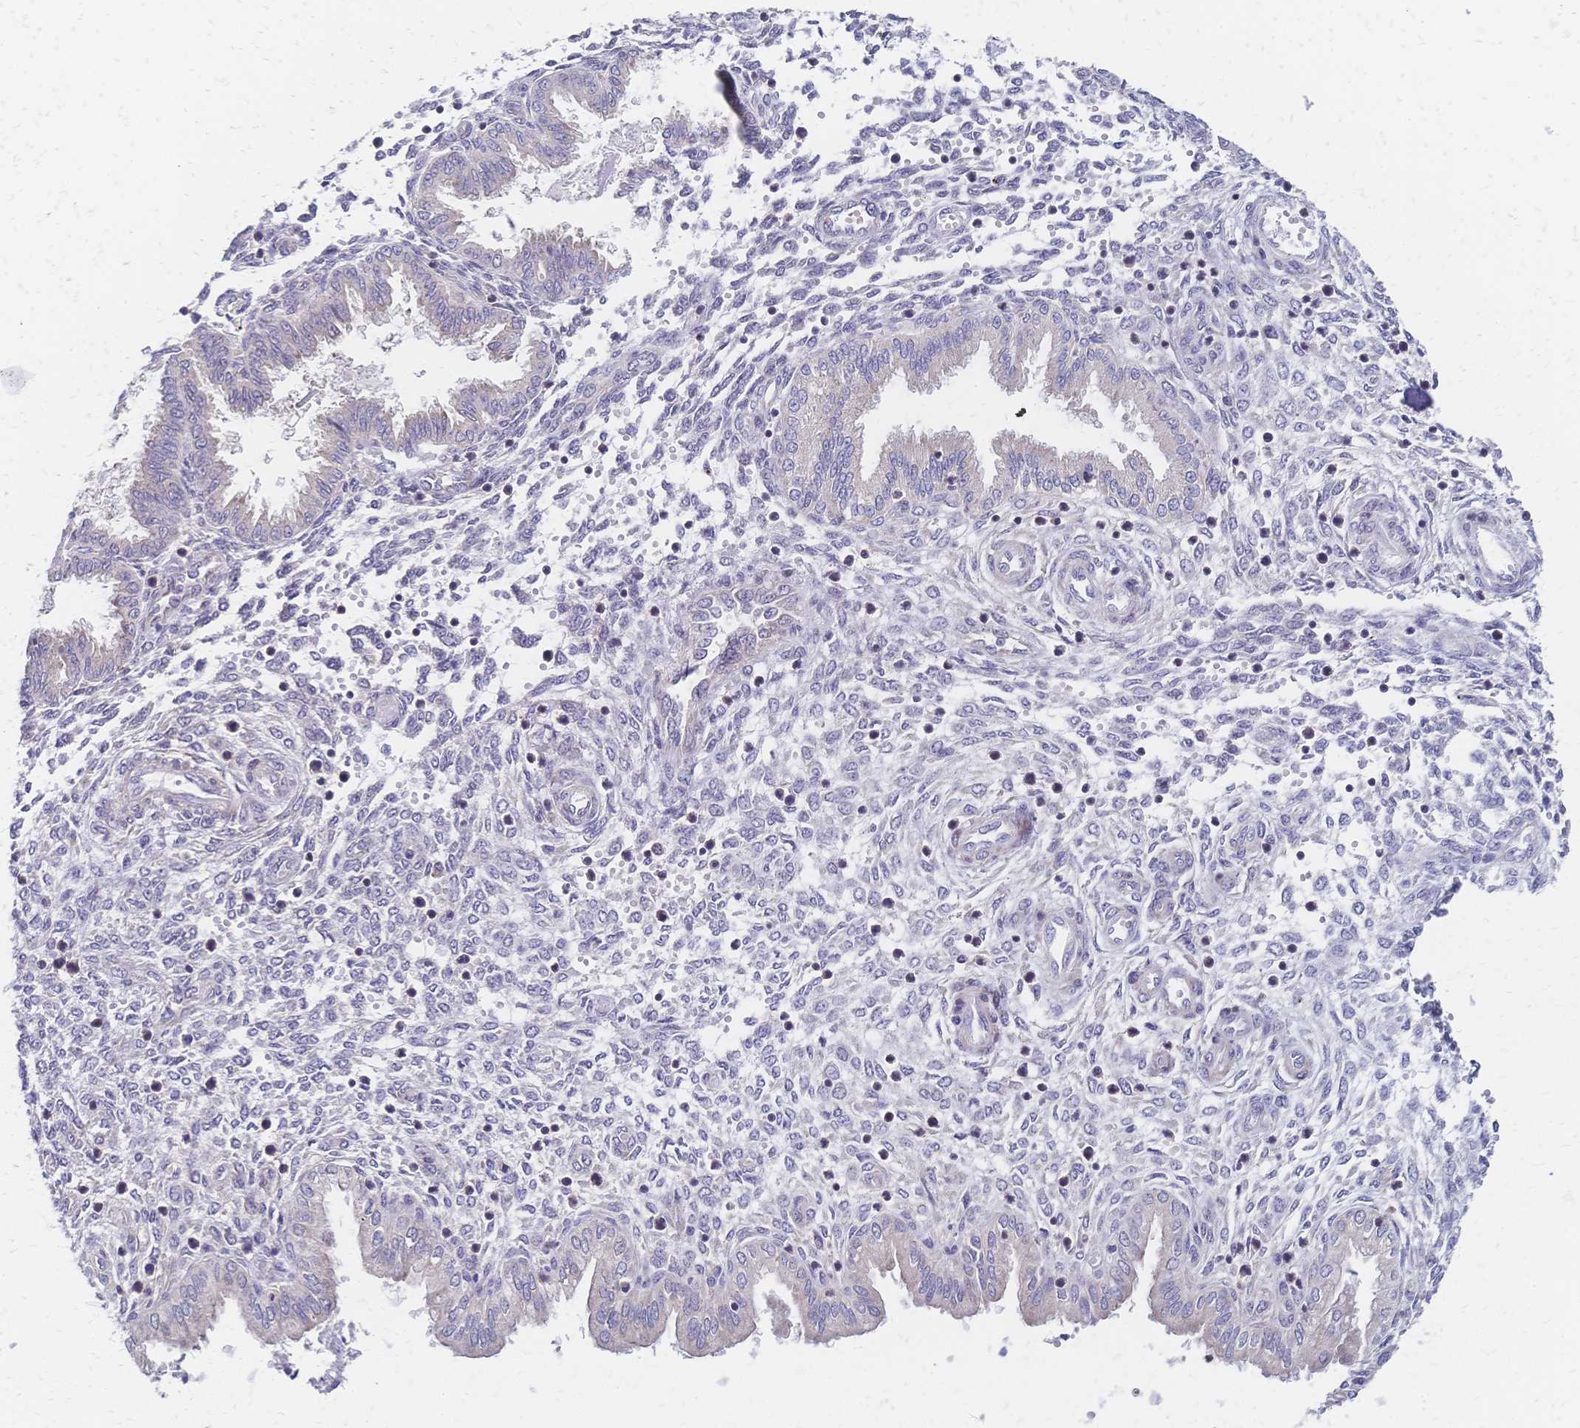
{"staining": {"intensity": "negative", "quantity": "none", "location": "none"}, "tissue": "endometrium", "cell_type": "Cells in endometrial stroma", "image_type": "normal", "snomed": [{"axis": "morphology", "description": "Normal tissue, NOS"}, {"axis": "topography", "description": "Endometrium"}], "caption": "The IHC micrograph has no significant positivity in cells in endometrial stroma of endometrium.", "gene": "CBX7", "patient": {"sex": "female", "age": 33}}